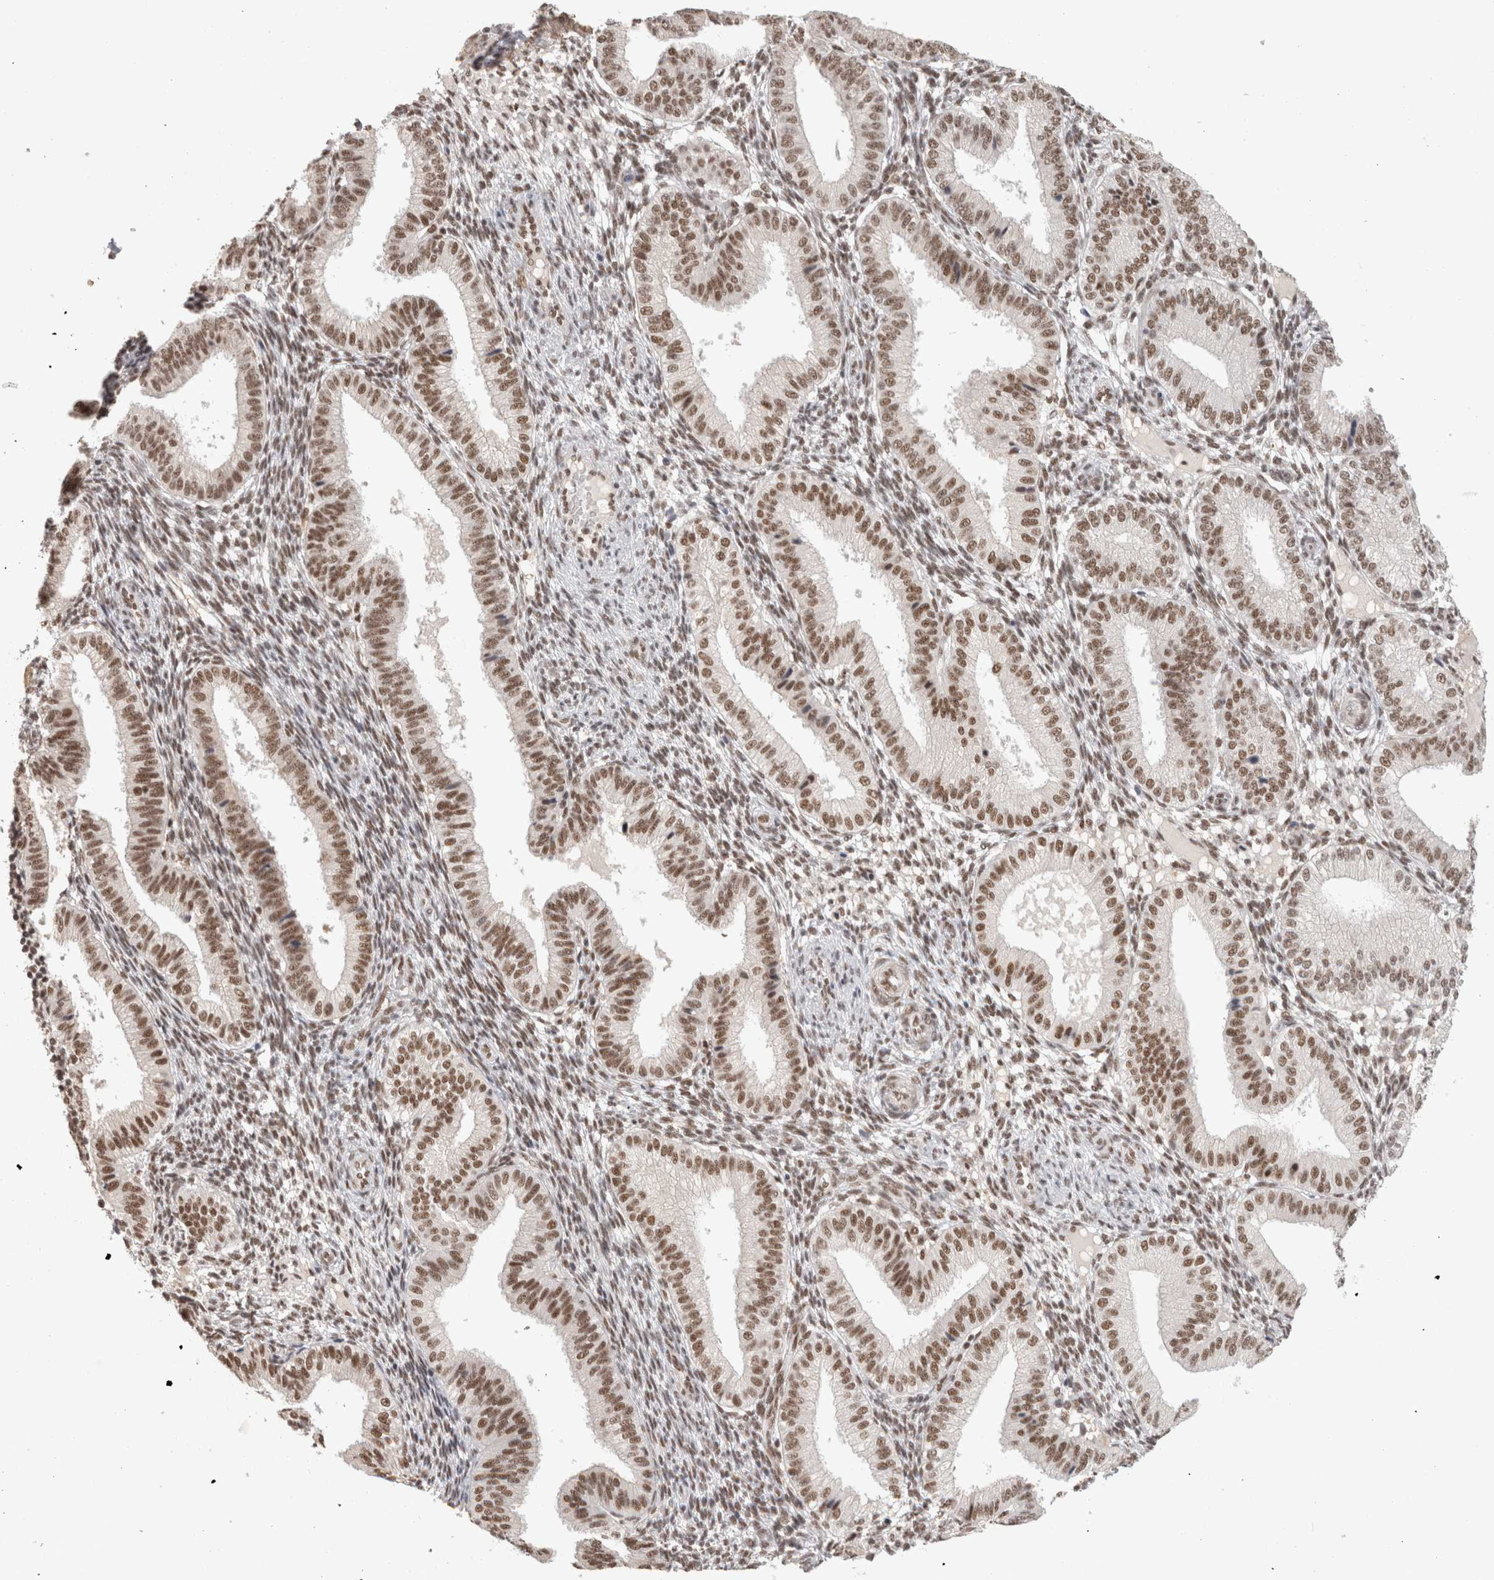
{"staining": {"intensity": "moderate", "quantity": "25%-75%", "location": "nuclear"}, "tissue": "endometrium", "cell_type": "Cells in endometrial stroma", "image_type": "normal", "snomed": [{"axis": "morphology", "description": "Normal tissue, NOS"}, {"axis": "topography", "description": "Endometrium"}], "caption": "IHC micrograph of normal endometrium stained for a protein (brown), which displays medium levels of moderate nuclear expression in approximately 25%-75% of cells in endometrial stroma.", "gene": "ZNF830", "patient": {"sex": "female", "age": 39}}